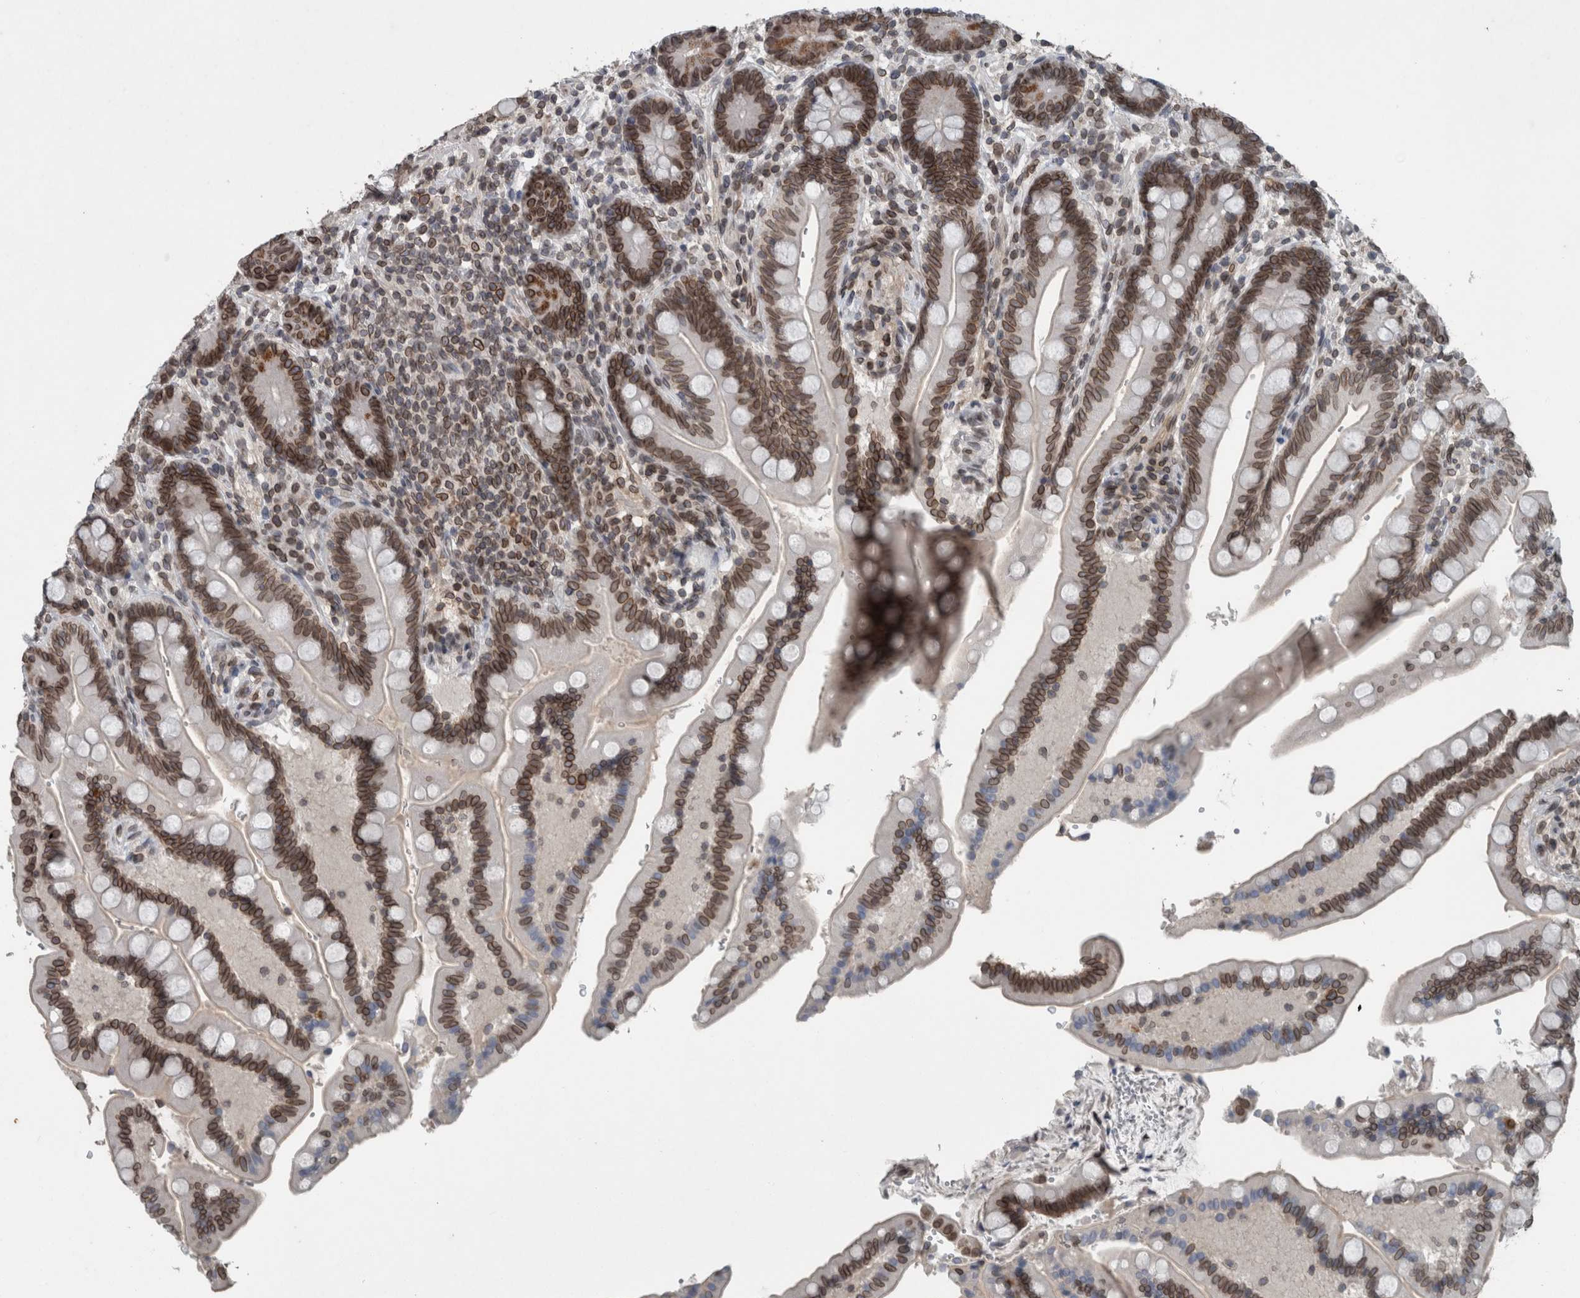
{"staining": {"intensity": "moderate", "quantity": ">75%", "location": "cytoplasmic/membranous,nuclear"}, "tissue": "colon", "cell_type": "Endothelial cells", "image_type": "normal", "snomed": [{"axis": "morphology", "description": "Normal tissue, NOS"}, {"axis": "topography", "description": "Smooth muscle"}, {"axis": "topography", "description": "Colon"}], "caption": "This micrograph exhibits unremarkable colon stained with immunohistochemistry (IHC) to label a protein in brown. The cytoplasmic/membranous,nuclear of endothelial cells show moderate positivity for the protein. Nuclei are counter-stained blue.", "gene": "RANBP2", "patient": {"sex": "male", "age": 73}}